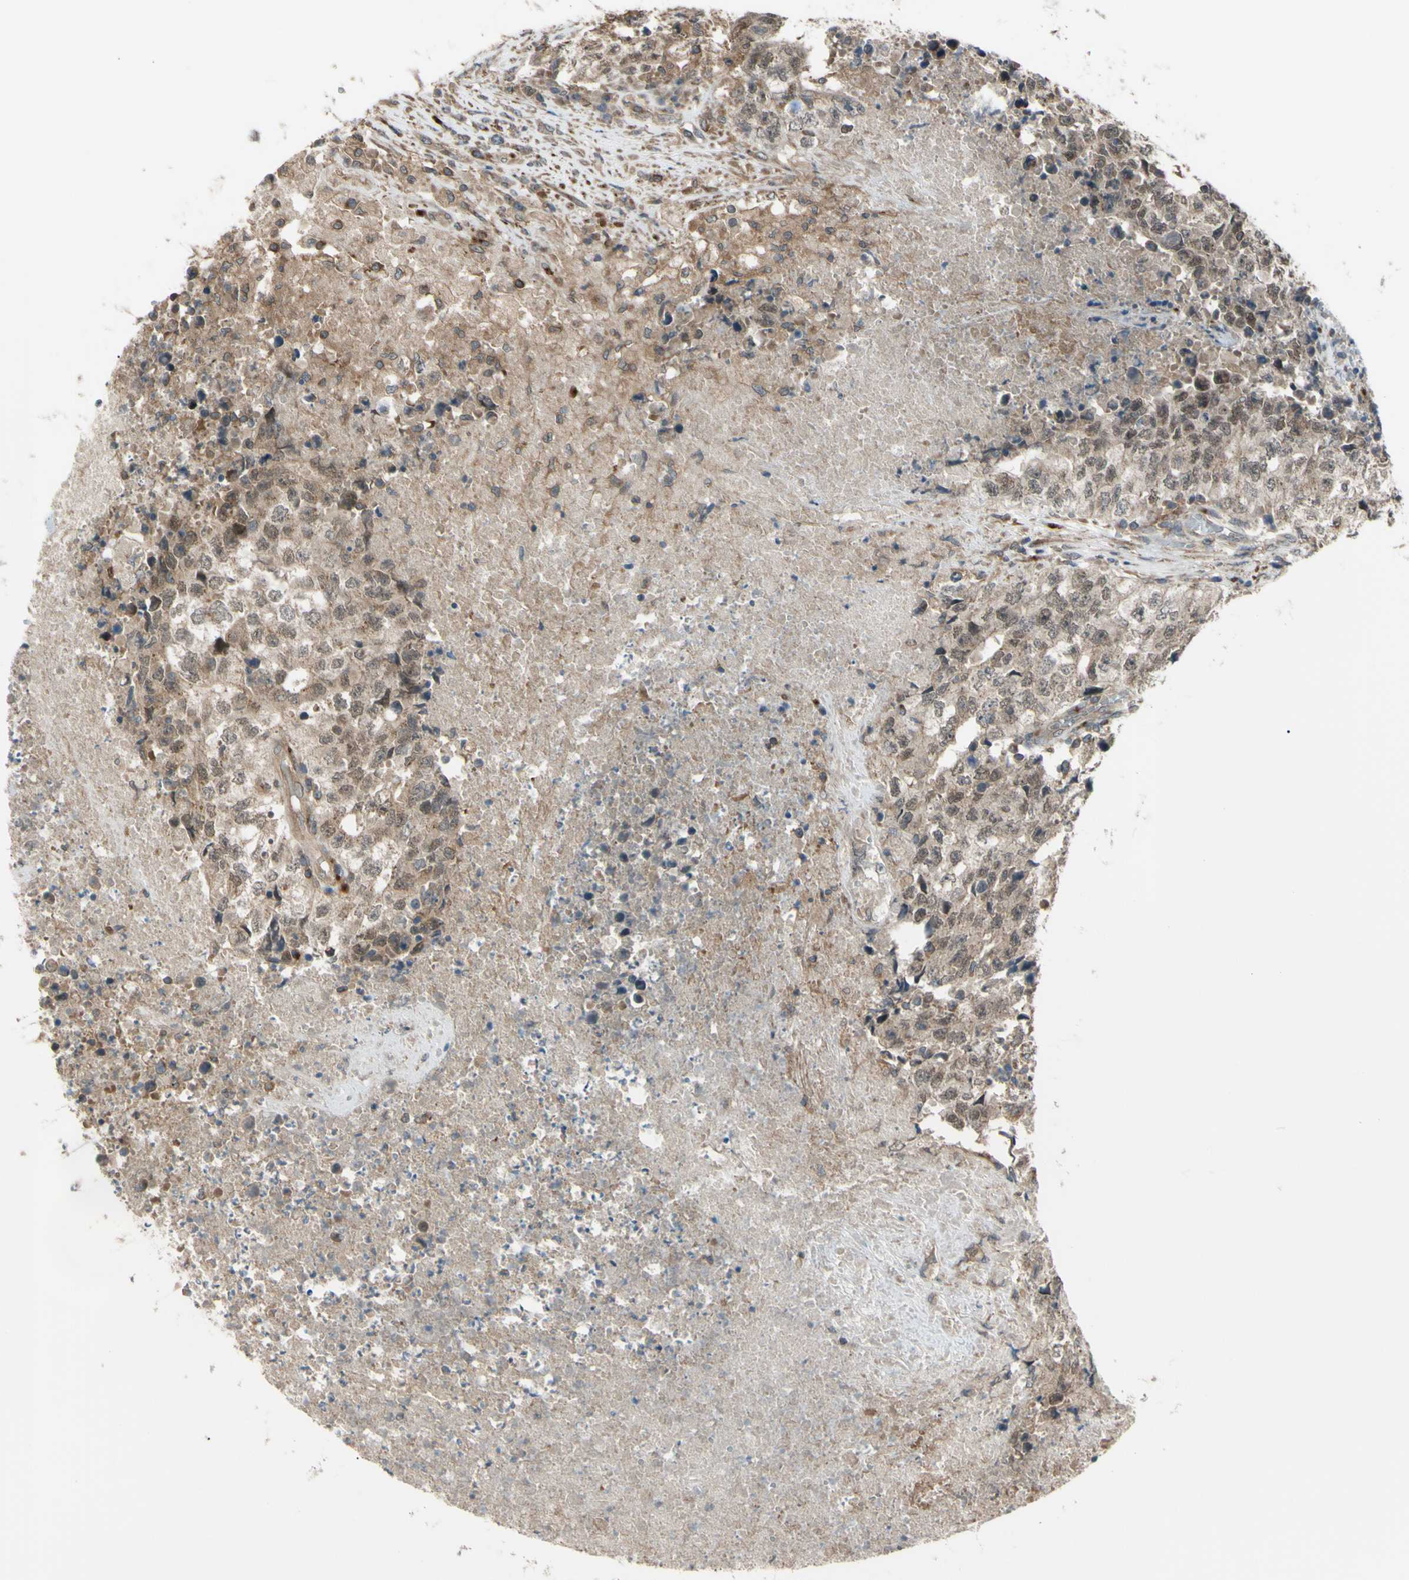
{"staining": {"intensity": "weak", "quantity": "25%-75%", "location": "cytoplasmic/membranous,nuclear"}, "tissue": "testis cancer", "cell_type": "Tumor cells", "image_type": "cancer", "snomed": [{"axis": "morphology", "description": "Necrosis, NOS"}, {"axis": "morphology", "description": "Carcinoma, Embryonal, NOS"}, {"axis": "topography", "description": "Testis"}], "caption": "Tumor cells demonstrate weak cytoplasmic/membranous and nuclear staining in about 25%-75% of cells in embryonal carcinoma (testis).", "gene": "FLII", "patient": {"sex": "male", "age": 19}}